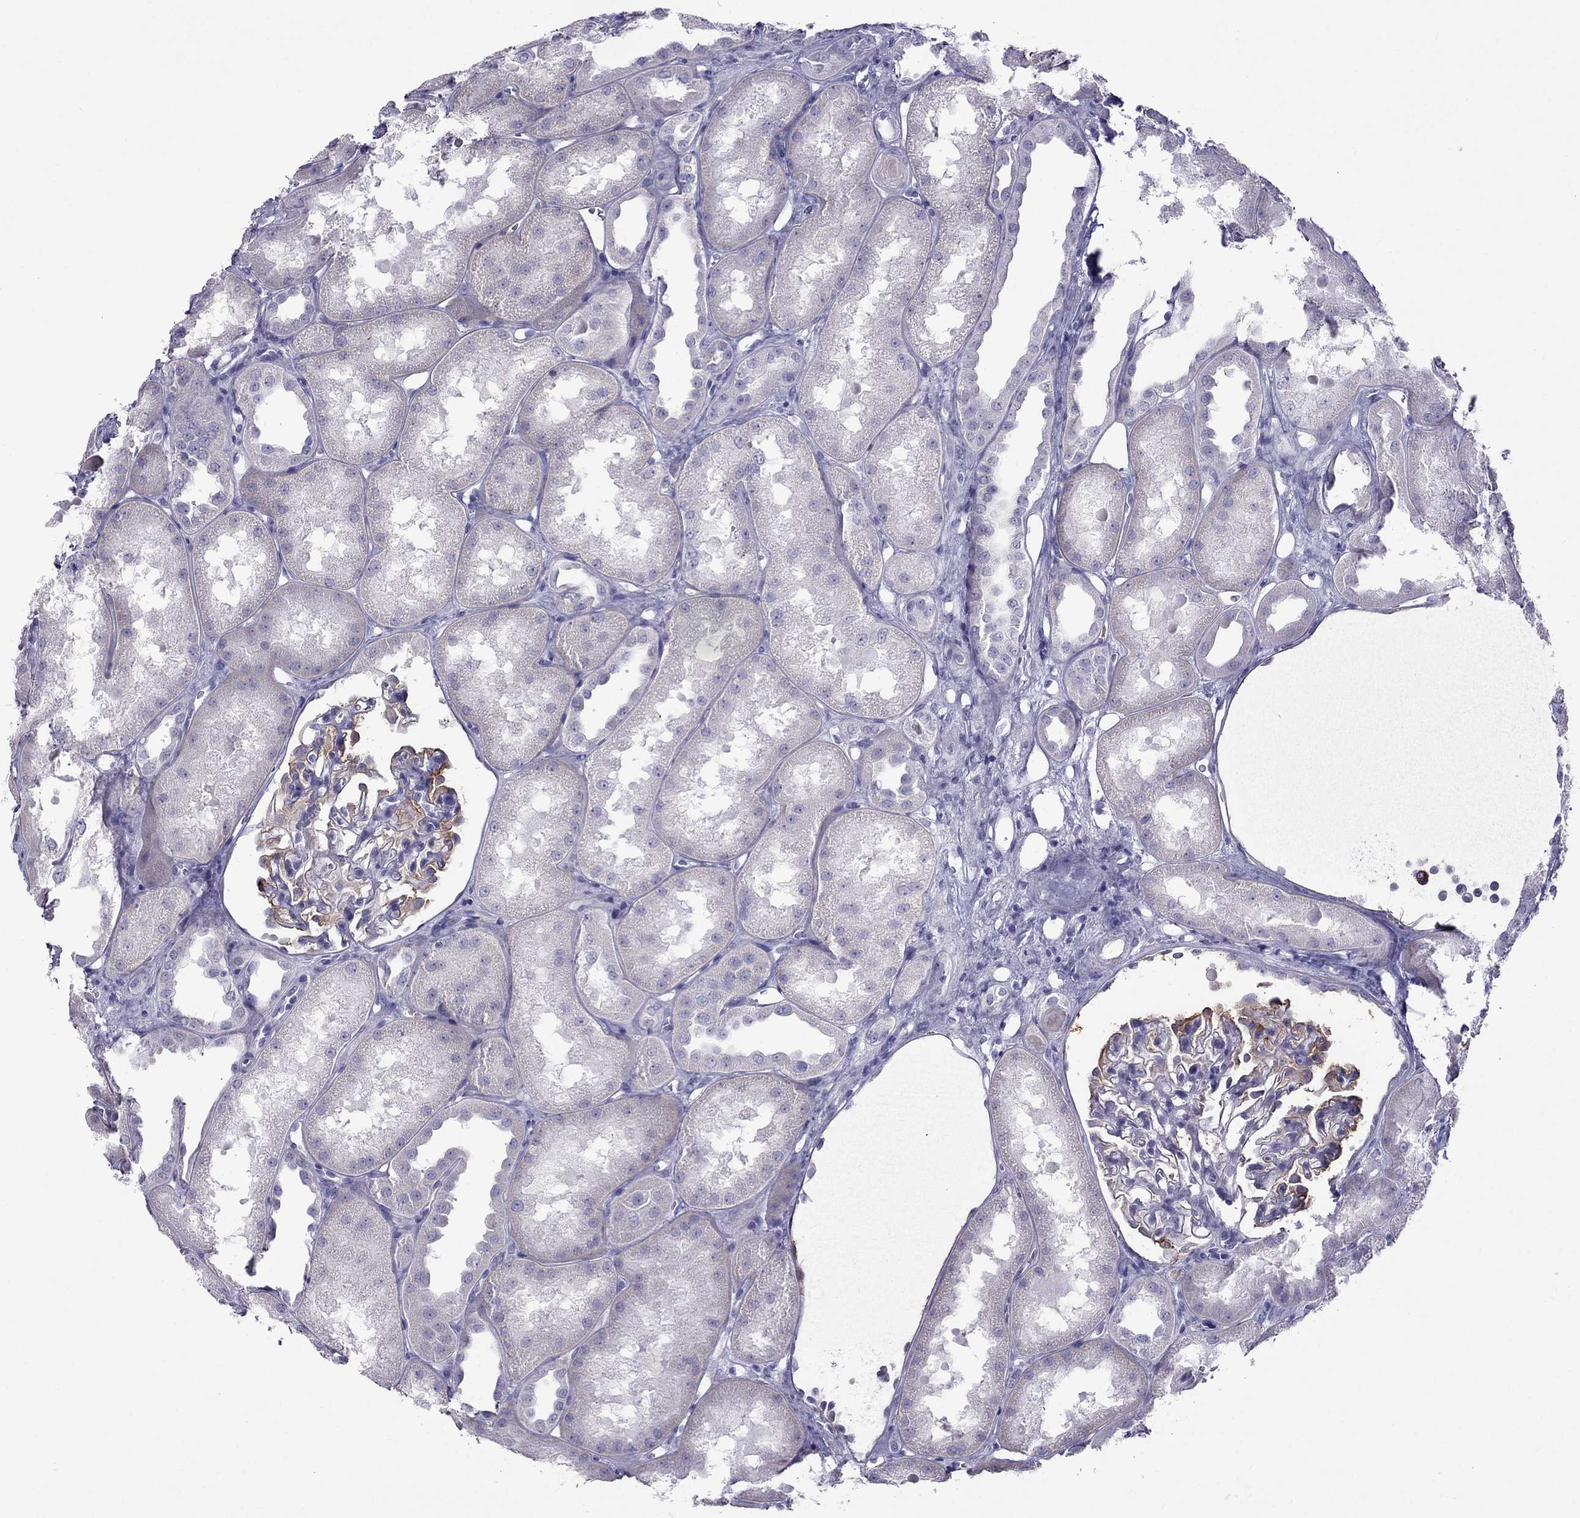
{"staining": {"intensity": "moderate", "quantity": "<25%", "location": "cytoplasmic/membranous"}, "tissue": "kidney", "cell_type": "Cells in glomeruli", "image_type": "normal", "snomed": [{"axis": "morphology", "description": "Normal tissue, NOS"}, {"axis": "topography", "description": "Kidney"}], "caption": "Human kidney stained with a brown dye displays moderate cytoplasmic/membranous positive positivity in about <25% of cells in glomeruli.", "gene": "ERC2", "patient": {"sex": "male", "age": 61}}